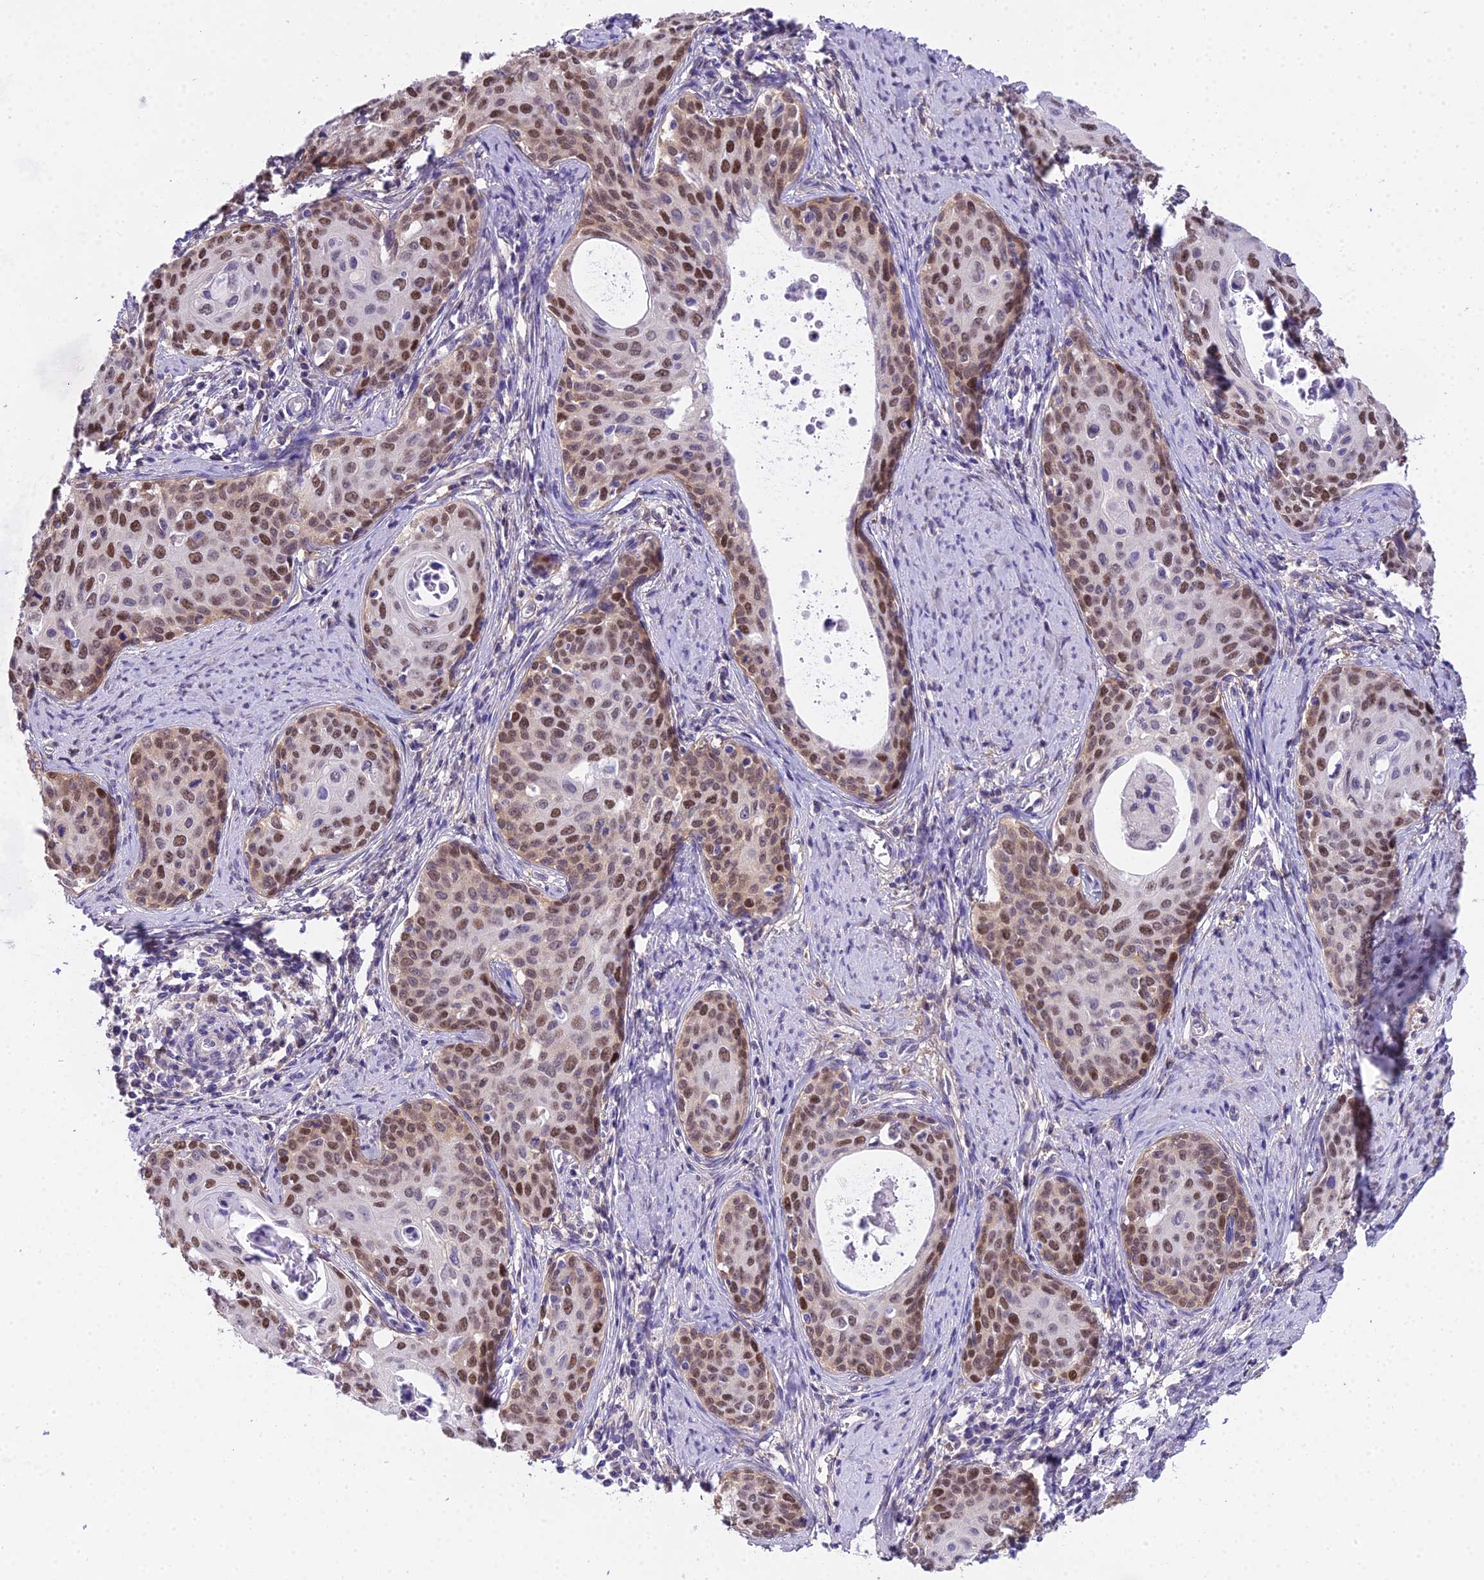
{"staining": {"intensity": "moderate", "quantity": ">75%", "location": "nuclear"}, "tissue": "cervical cancer", "cell_type": "Tumor cells", "image_type": "cancer", "snomed": [{"axis": "morphology", "description": "Squamous cell carcinoma, NOS"}, {"axis": "topography", "description": "Cervix"}], "caption": "Brown immunohistochemical staining in cervical cancer (squamous cell carcinoma) demonstrates moderate nuclear positivity in about >75% of tumor cells. (IHC, brightfield microscopy, high magnification).", "gene": "MAT2A", "patient": {"sex": "female", "age": 52}}